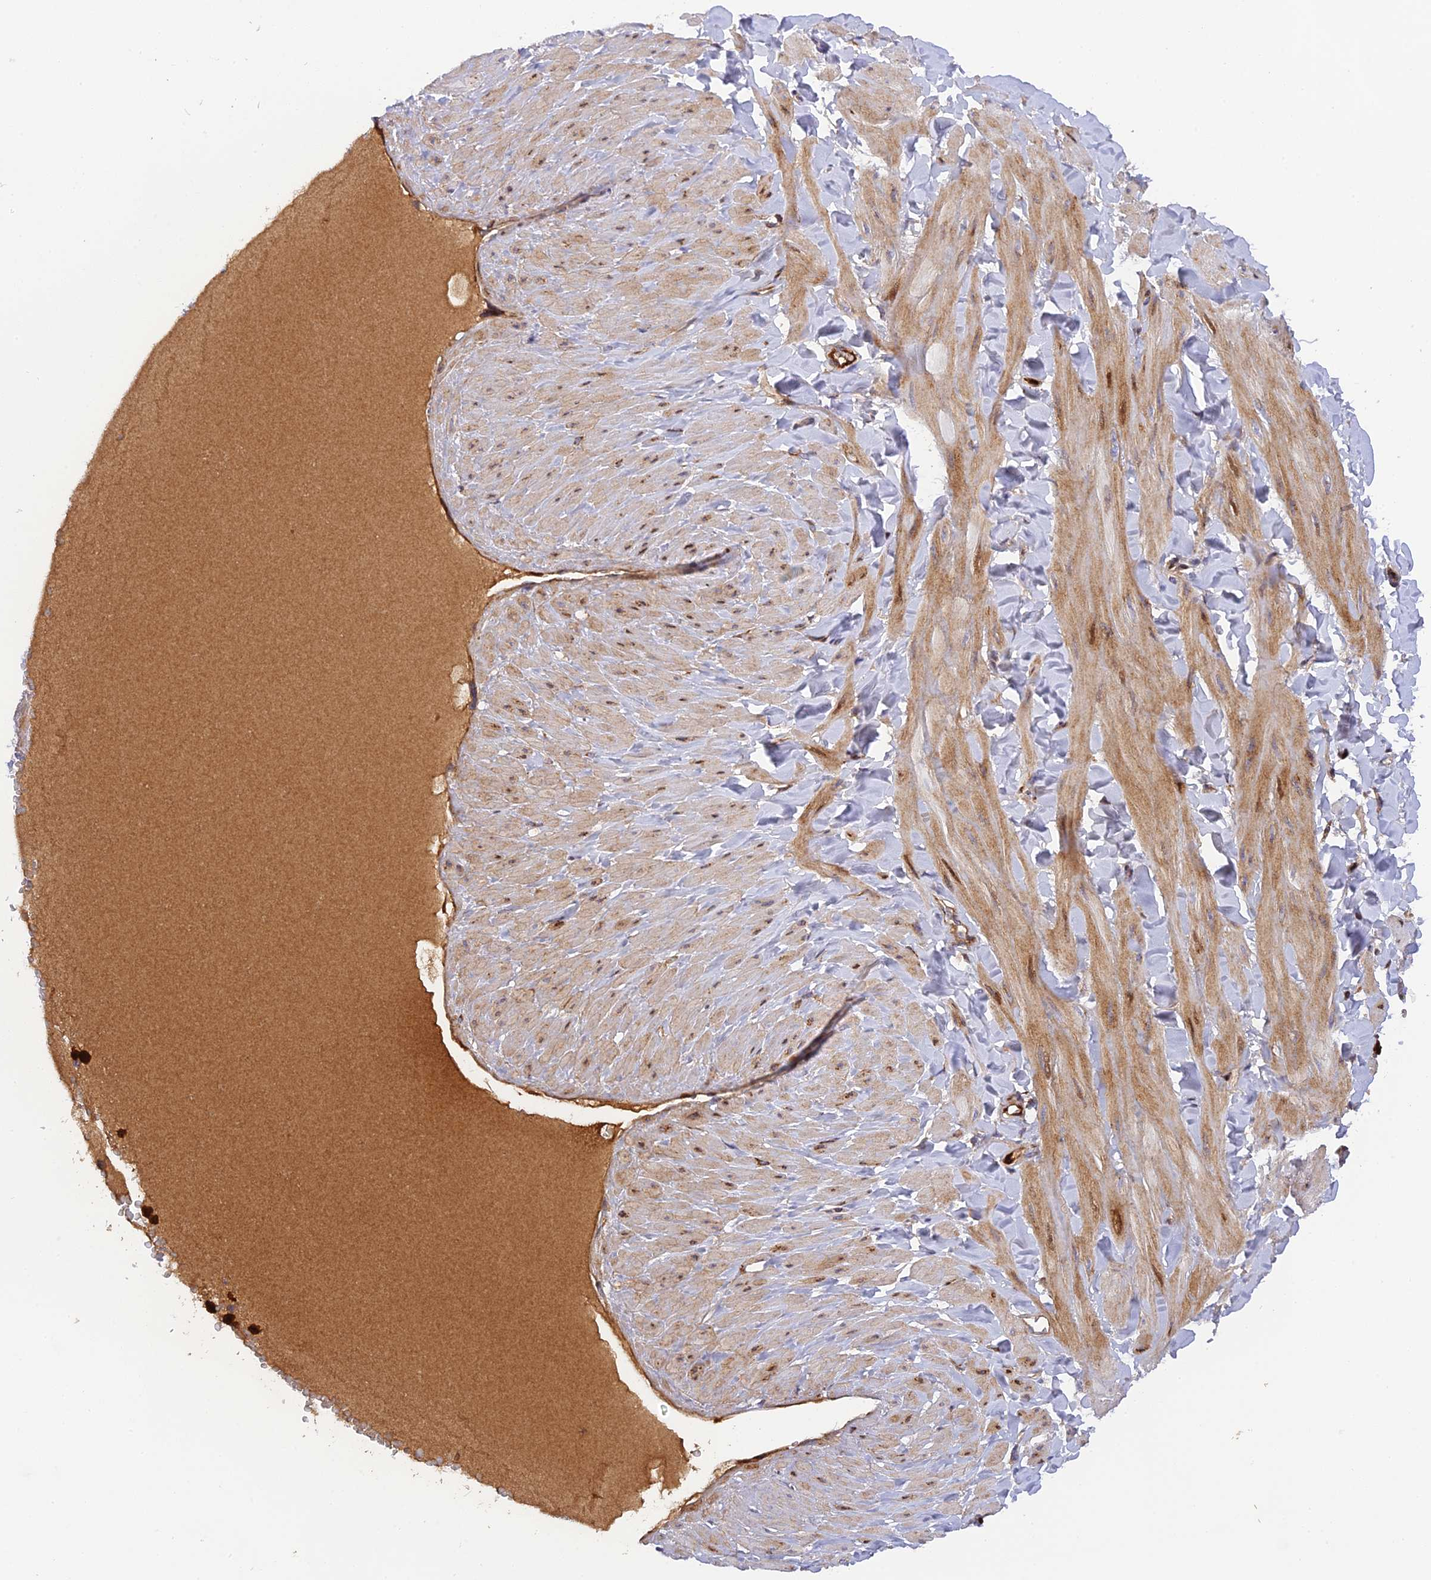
{"staining": {"intensity": "moderate", "quantity": "<25%", "location": "cytoplasmic/membranous"}, "tissue": "adipose tissue", "cell_type": "Adipocytes", "image_type": "normal", "snomed": [{"axis": "morphology", "description": "Normal tissue, NOS"}, {"axis": "topography", "description": "Adipose tissue"}, {"axis": "topography", "description": "Vascular tissue"}, {"axis": "topography", "description": "Peripheral nerve tissue"}], "caption": "Immunohistochemical staining of benign adipose tissue shows low levels of moderate cytoplasmic/membranous staining in about <25% of adipocytes. The staining was performed using DAB (3,3'-diaminobenzidine) to visualize the protein expression in brown, while the nuclei were stained in blue with hematoxylin (Magnification: 20x).", "gene": "CPSF4L", "patient": {"sex": "male", "age": 25}}